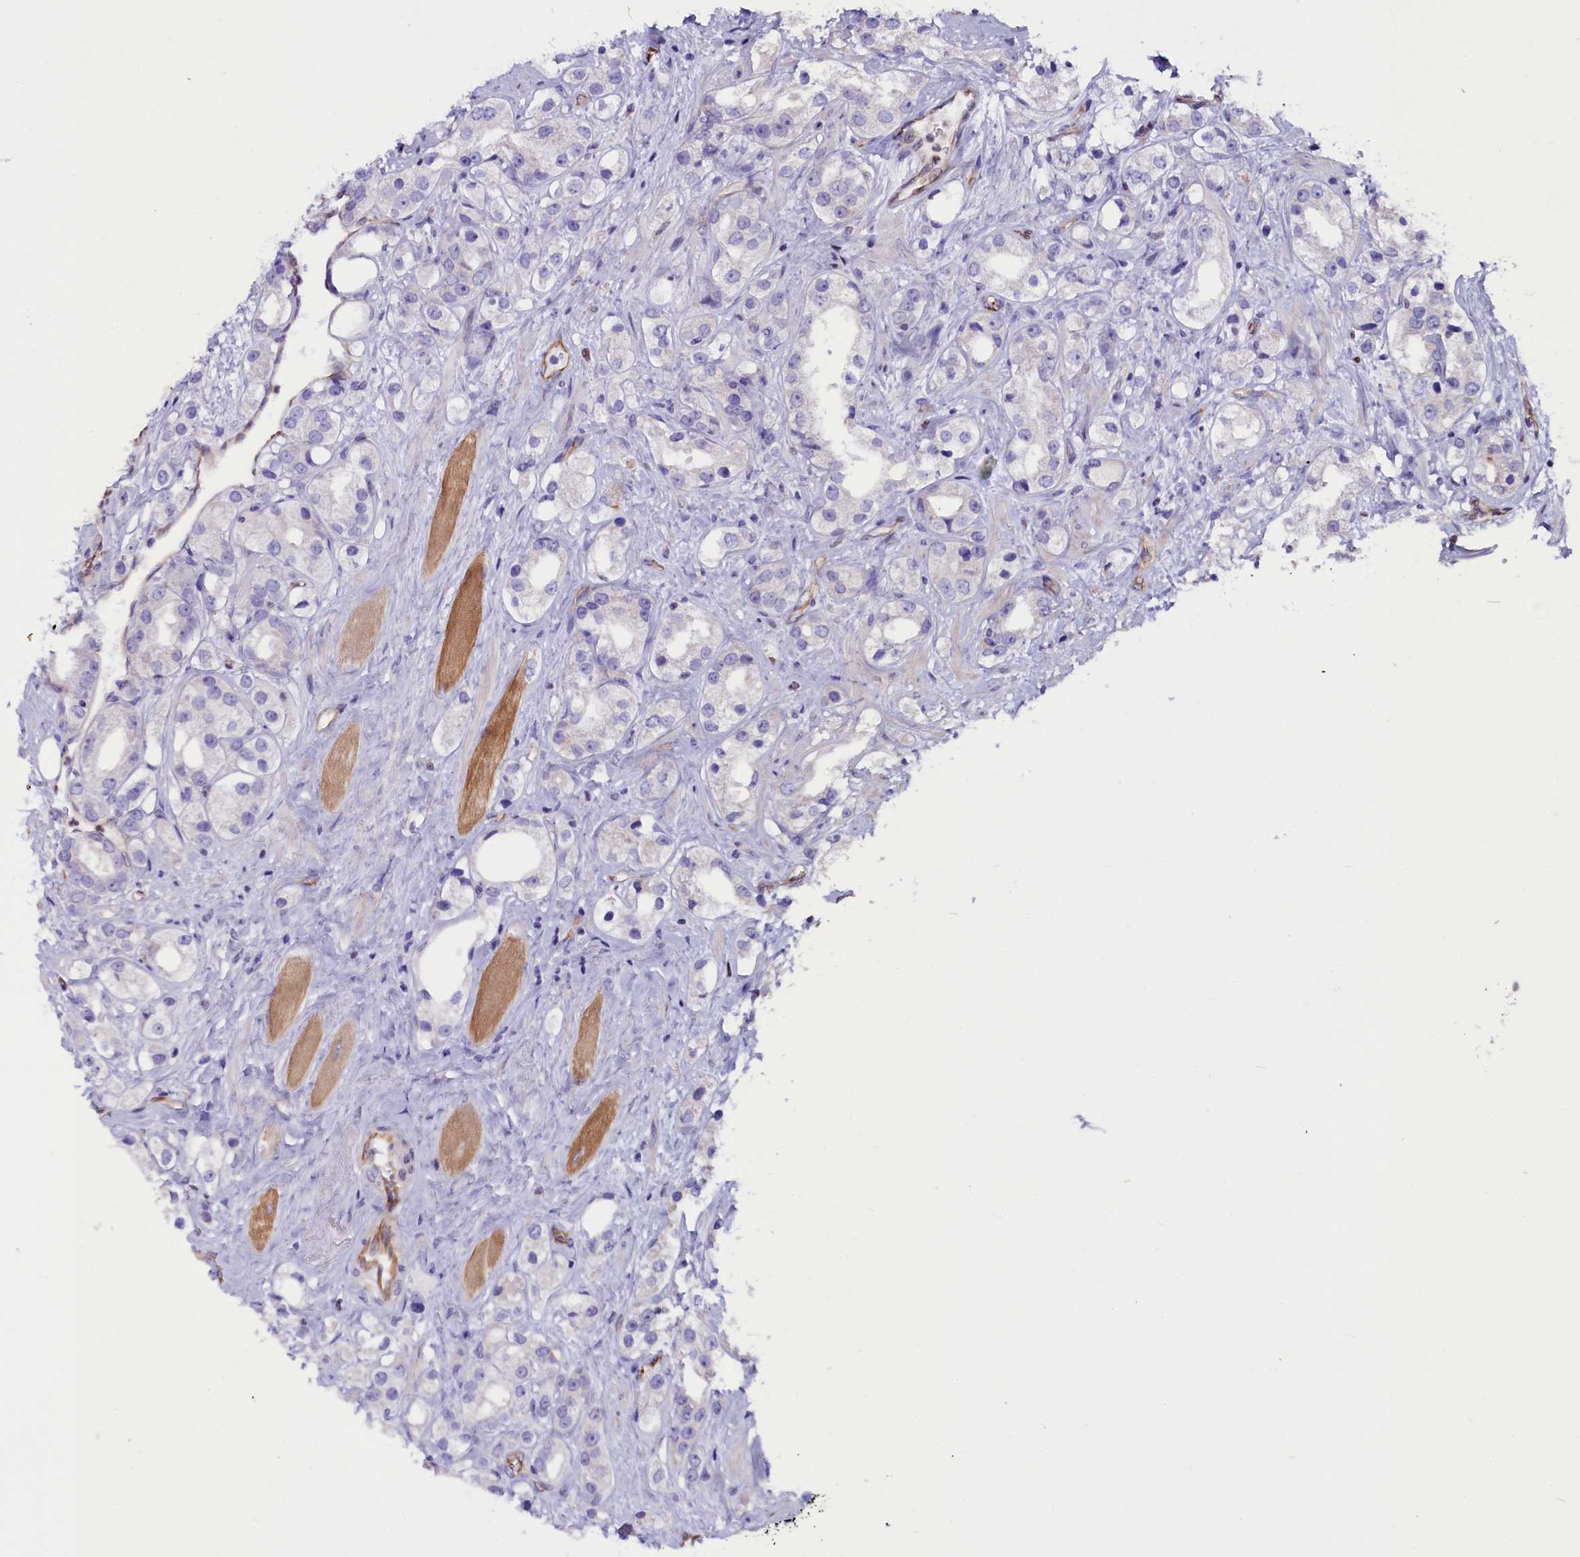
{"staining": {"intensity": "negative", "quantity": "none", "location": "none"}, "tissue": "prostate cancer", "cell_type": "Tumor cells", "image_type": "cancer", "snomed": [{"axis": "morphology", "description": "Adenocarcinoma, NOS"}, {"axis": "topography", "description": "Prostate"}], "caption": "Immunohistochemistry (IHC) photomicrograph of prostate cancer (adenocarcinoma) stained for a protein (brown), which displays no positivity in tumor cells.", "gene": "PDILT", "patient": {"sex": "male", "age": 79}}